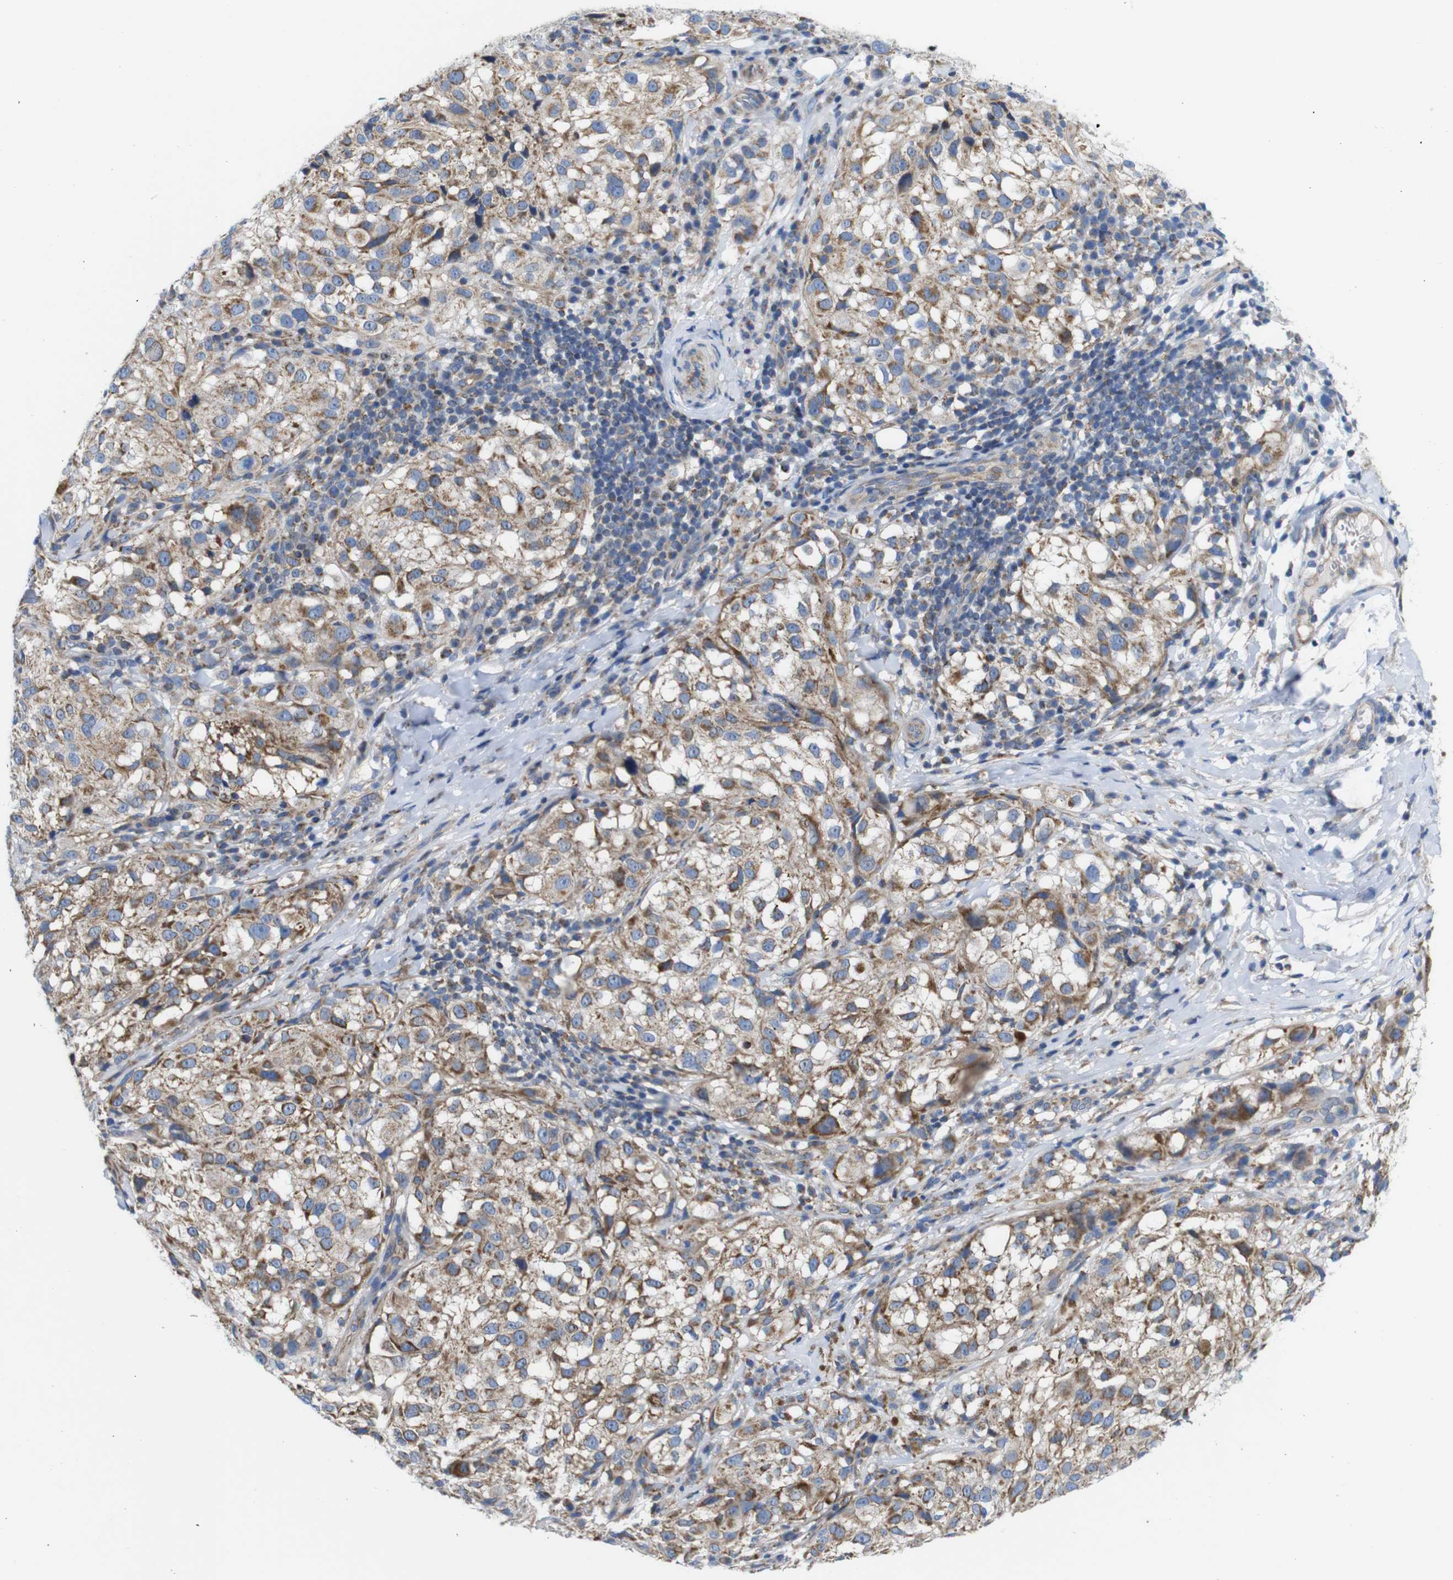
{"staining": {"intensity": "moderate", "quantity": ">75%", "location": "cytoplasmic/membranous"}, "tissue": "melanoma", "cell_type": "Tumor cells", "image_type": "cancer", "snomed": [{"axis": "morphology", "description": "Necrosis, NOS"}, {"axis": "morphology", "description": "Malignant melanoma, NOS"}, {"axis": "topography", "description": "Skin"}], "caption": "A high-resolution photomicrograph shows IHC staining of melanoma, which demonstrates moderate cytoplasmic/membranous expression in about >75% of tumor cells.", "gene": "PDCD1LG2", "patient": {"sex": "female", "age": 87}}